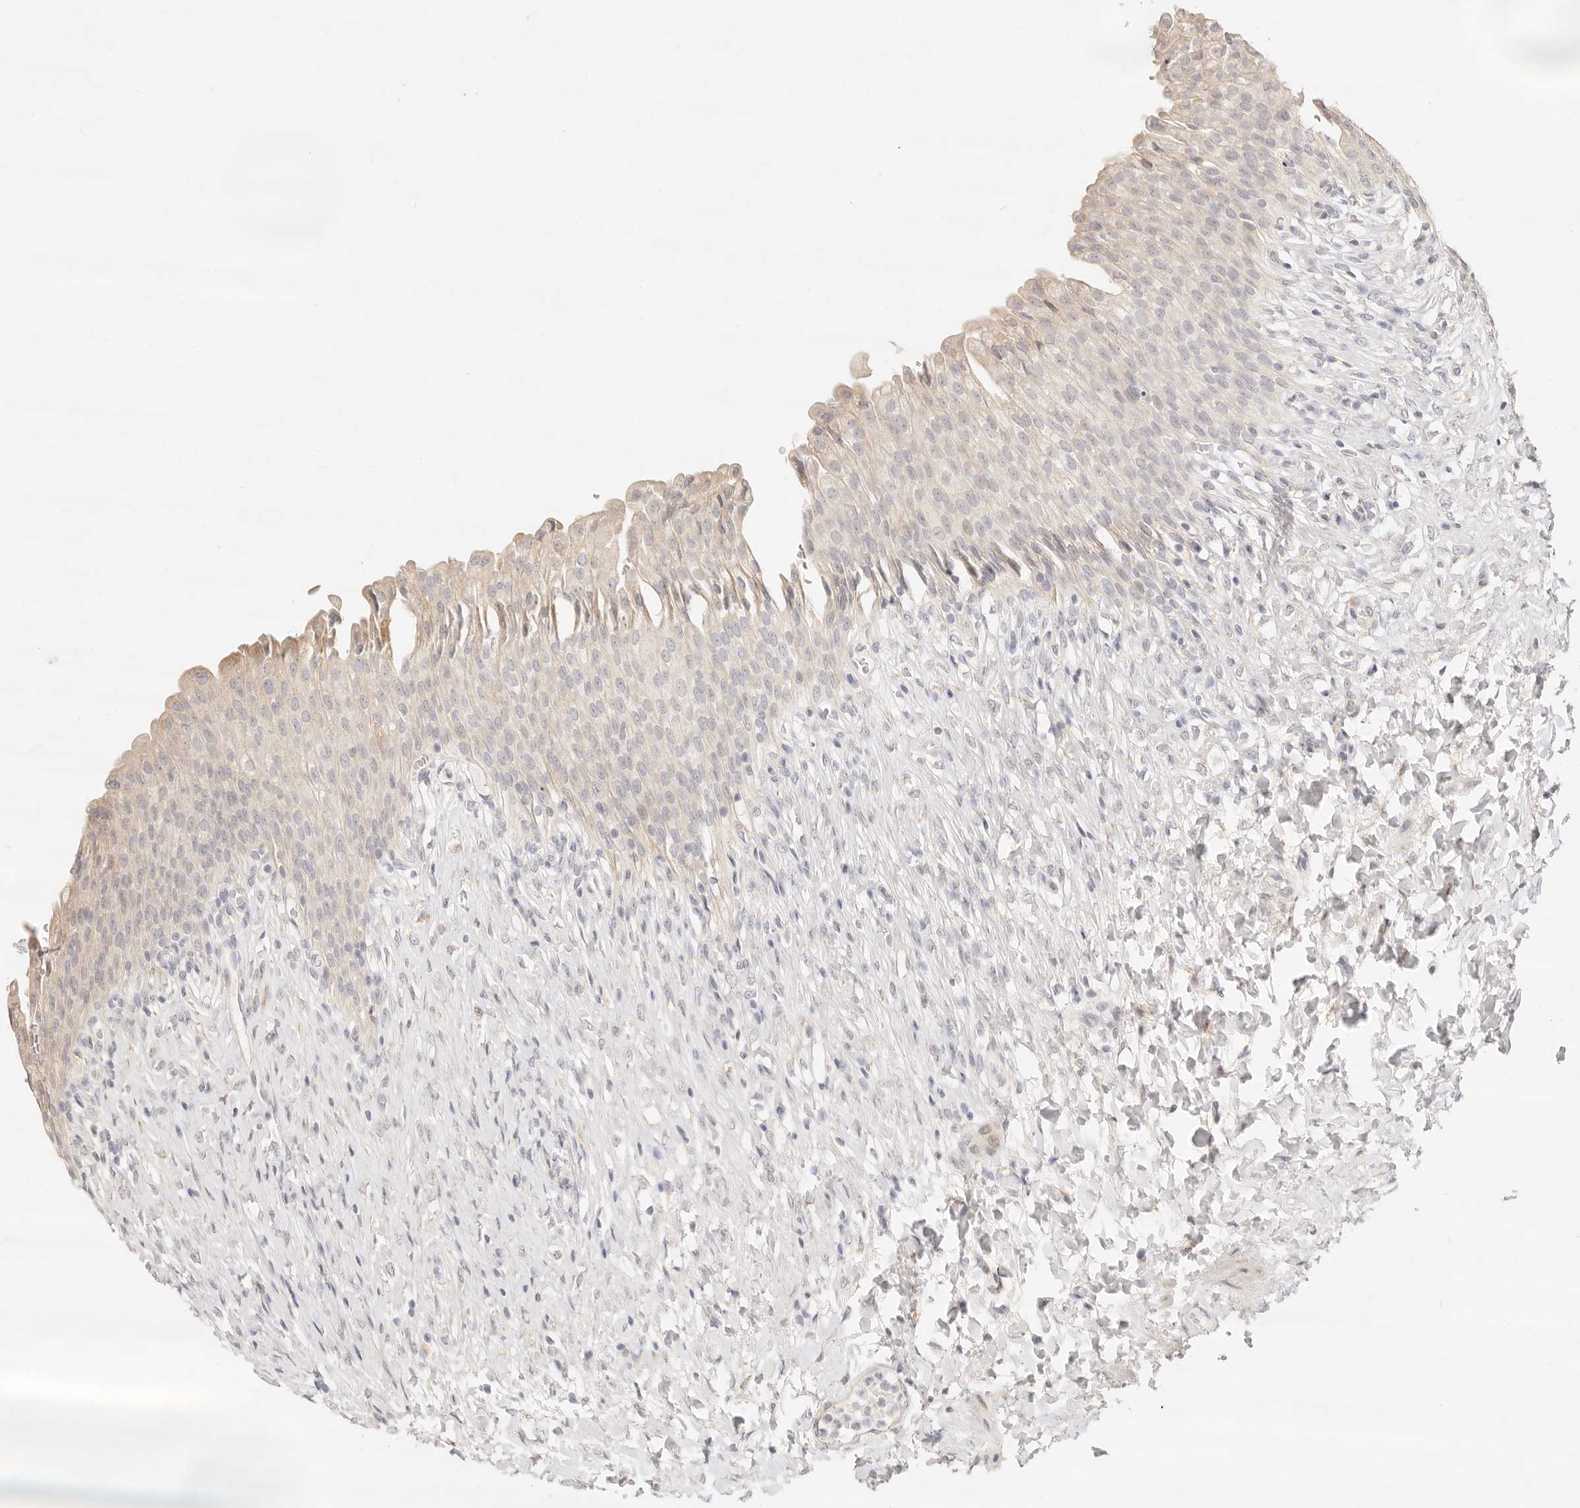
{"staining": {"intensity": "weak", "quantity": "<25%", "location": "cytoplasmic/membranous"}, "tissue": "urinary bladder", "cell_type": "Urothelial cells", "image_type": "normal", "snomed": [{"axis": "morphology", "description": "Urothelial carcinoma, High grade"}, {"axis": "topography", "description": "Urinary bladder"}], "caption": "Urothelial cells show no significant protein positivity in unremarkable urinary bladder.", "gene": "GPR156", "patient": {"sex": "male", "age": 46}}